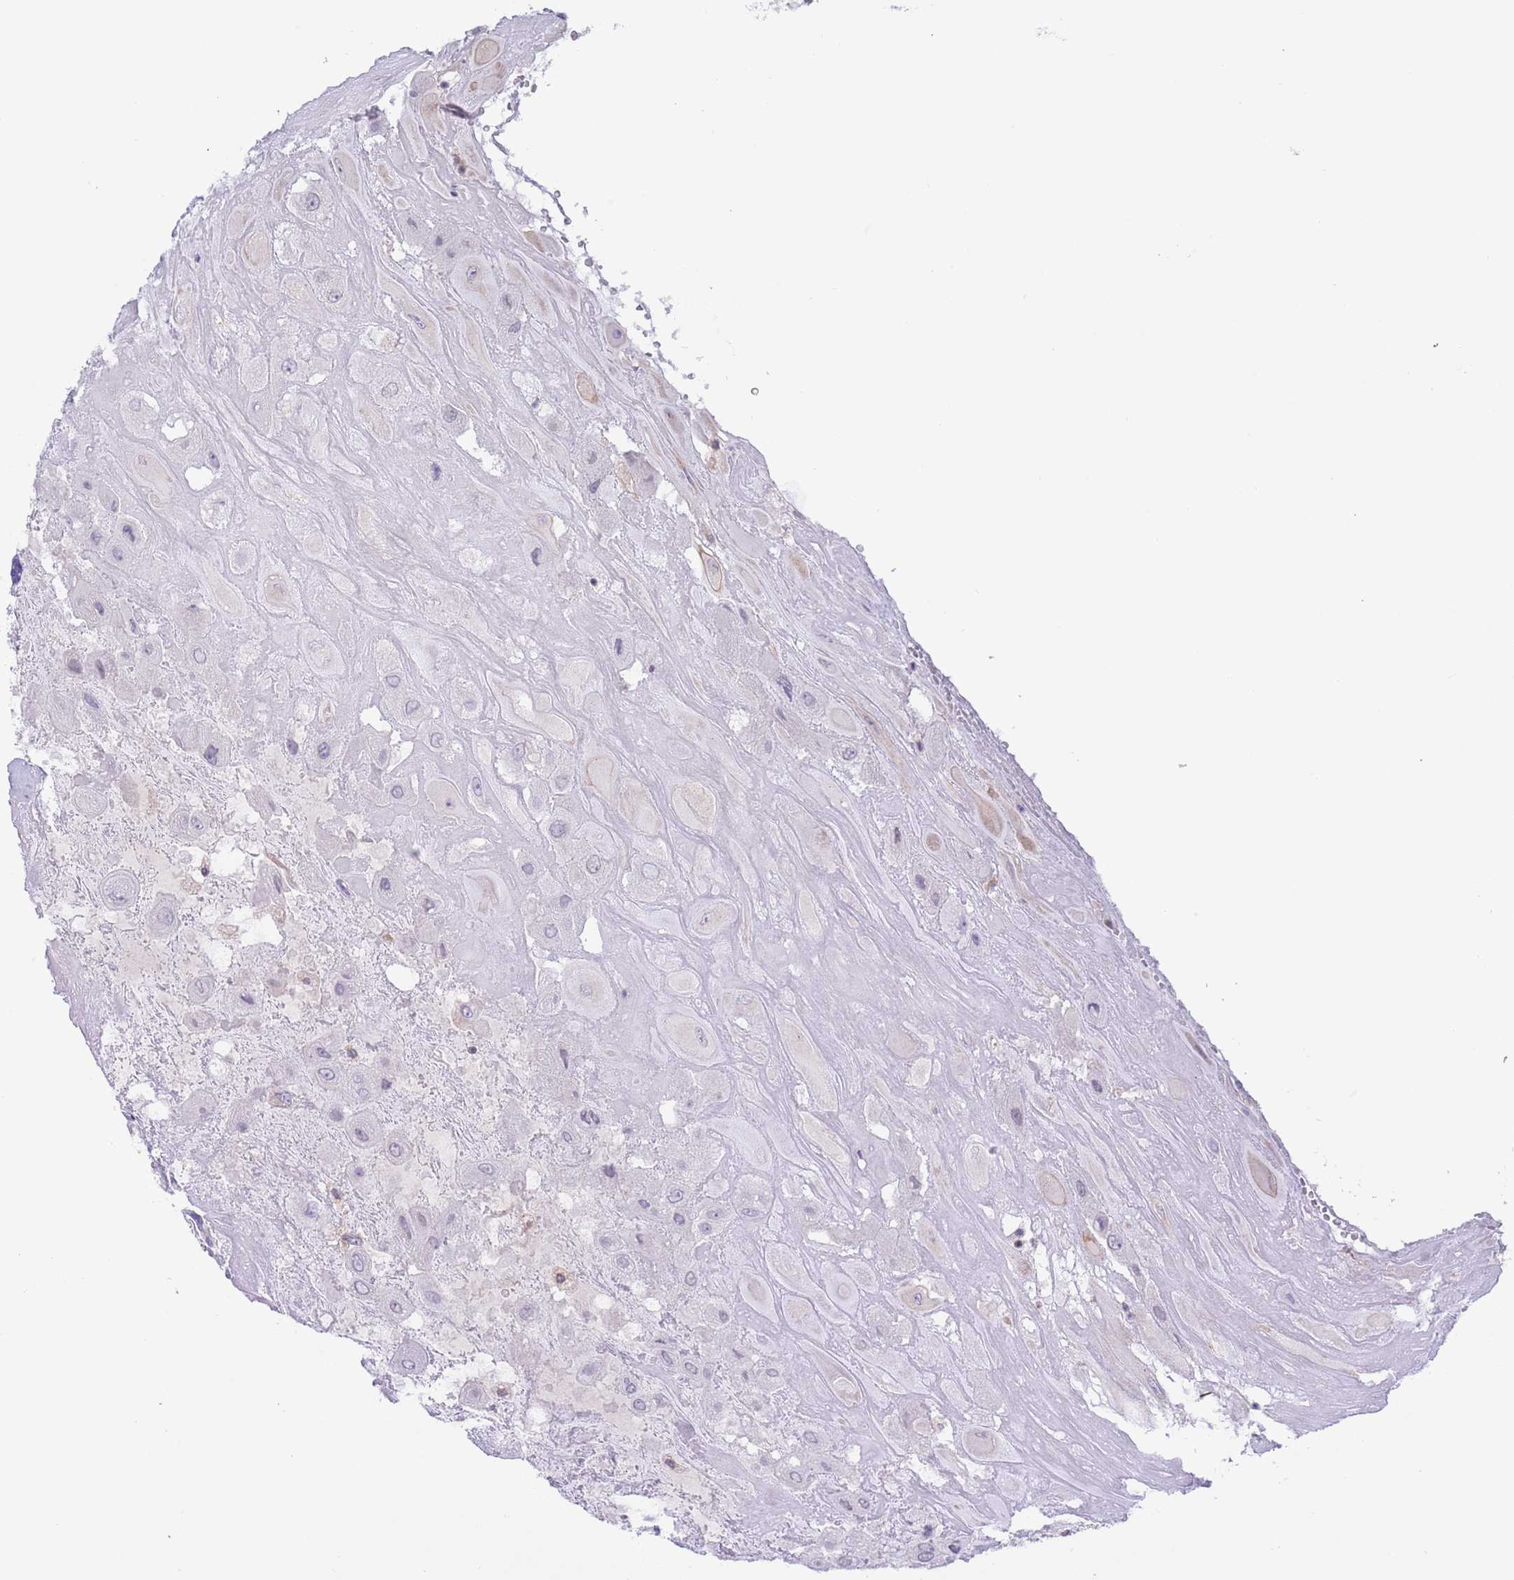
{"staining": {"intensity": "negative", "quantity": "none", "location": "none"}, "tissue": "placenta", "cell_type": "Decidual cells", "image_type": "normal", "snomed": [{"axis": "morphology", "description": "Normal tissue, NOS"}, {"axis": "topography", "description": "Placenta"}], "caption": "An immunohistochemistry (IHC) image of benign placenta is shown. There is no staining in decidual cells of placenta.", "gene": "EBPL", "patient": {"sex": "female", "age": 32}}